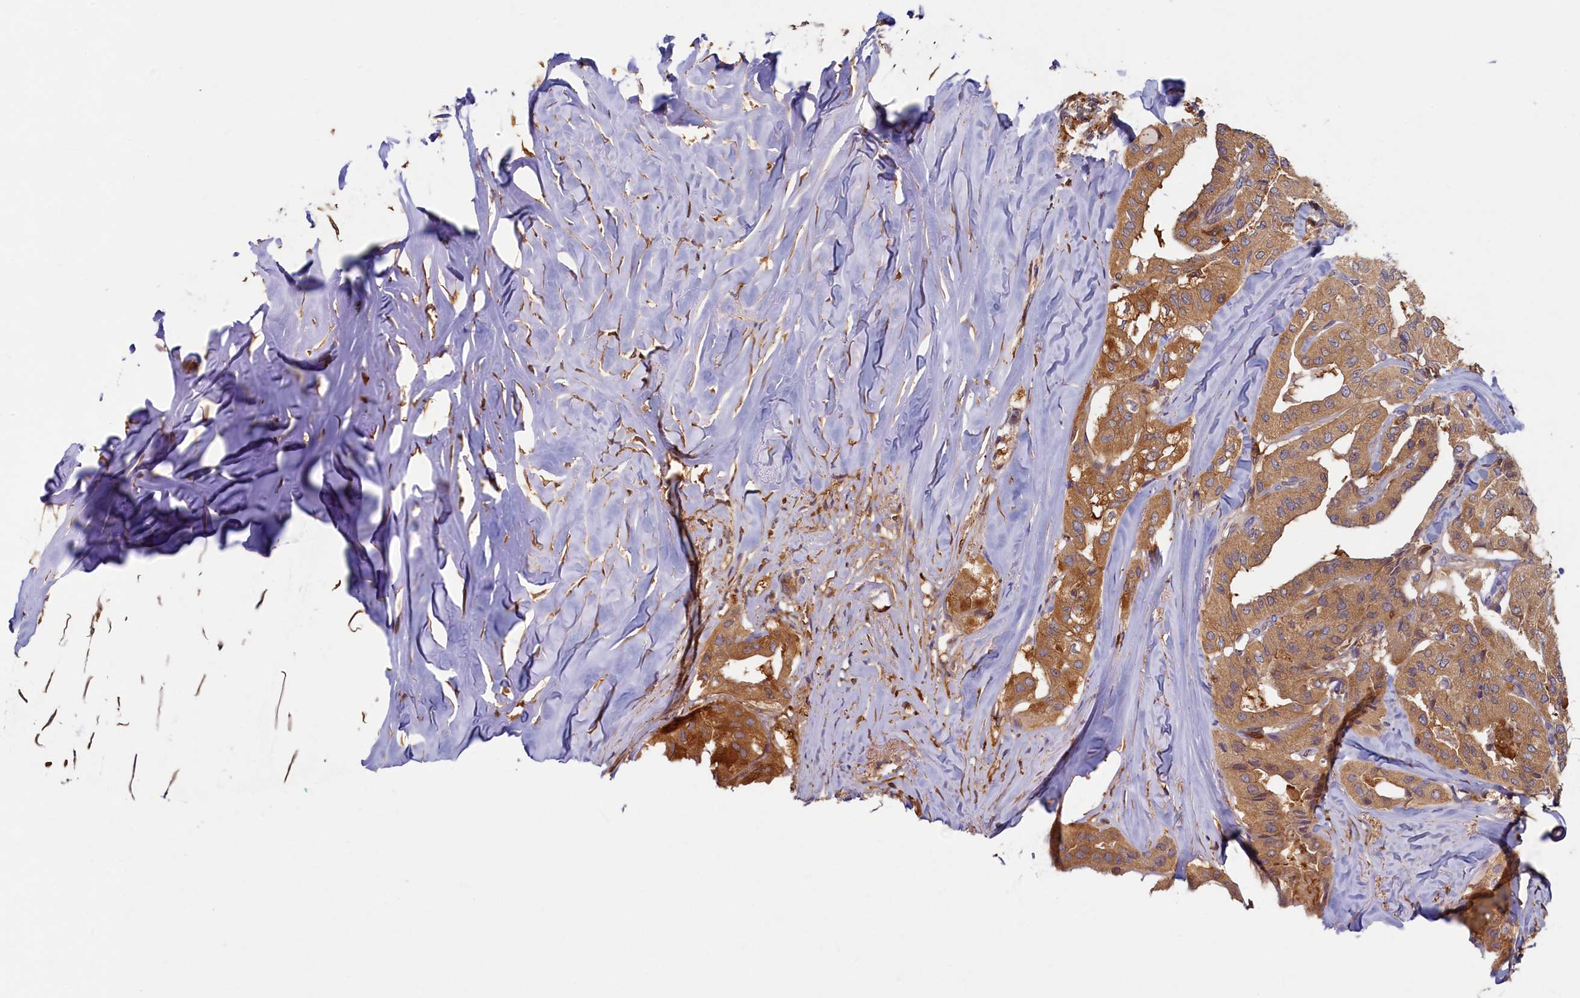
{"staining": {"intensity": "moderate", "quantity": ">75%", "location": "cytoplasmic/membranous"}, "tissue": "thyroid cancer", "cell_type": "Tumor cells", "image_type": "cancer", "snomed": [{"axis": "morphology", "description": "Papillary adenocarcinoma, NOS"}, {"axis": "topography", "description": "Thyroid gland"}], "caption": "Thyroid cancer was stained to show a protein in brown. There is medium levels of moderate cytoplasmic/membranous expression in approximately >75% of tumor cells.", "gene": "TIMM8B", "patient": {"sex": "female", "age": 59}}